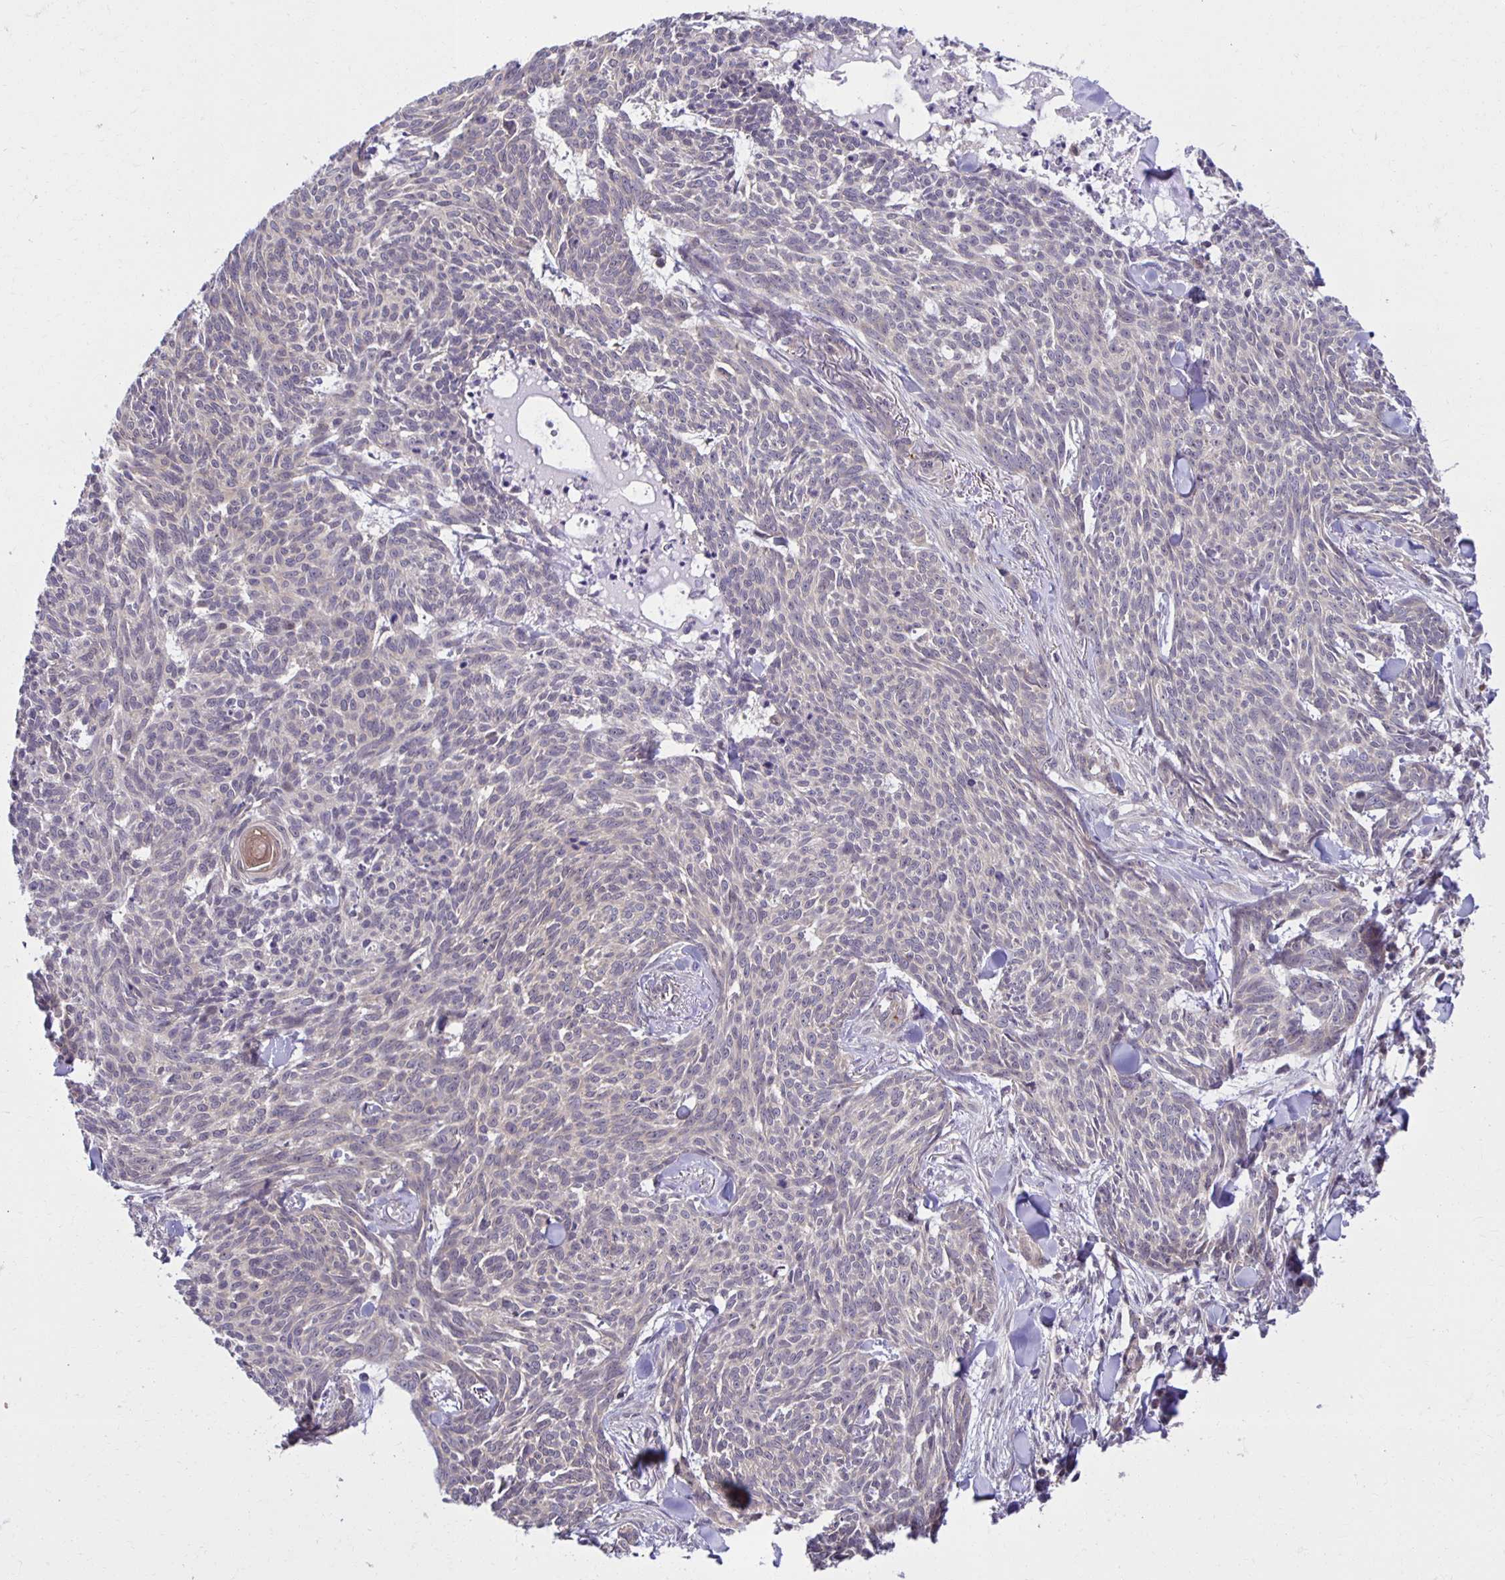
{"staining": {"intensity": "negative", "quantity": "none", "location": "none"}, "tissue": "skin cancer", "cell_type": "Tumor cells", "image_type": "cancer", "snomed": [{"axis": "morphology", "description": "Basal cell carcinoma"}, {"axis": "topography", "description": "Skin"}], "caption": "An IHC photomicrograph of skin cancer (basal cell carcinoma) is shown. There is no staining in tumor cells of skin cancer (basal cell carcinoma).", "gene": "MIEN1", "patient": {"sex": "female", "age": 93}}